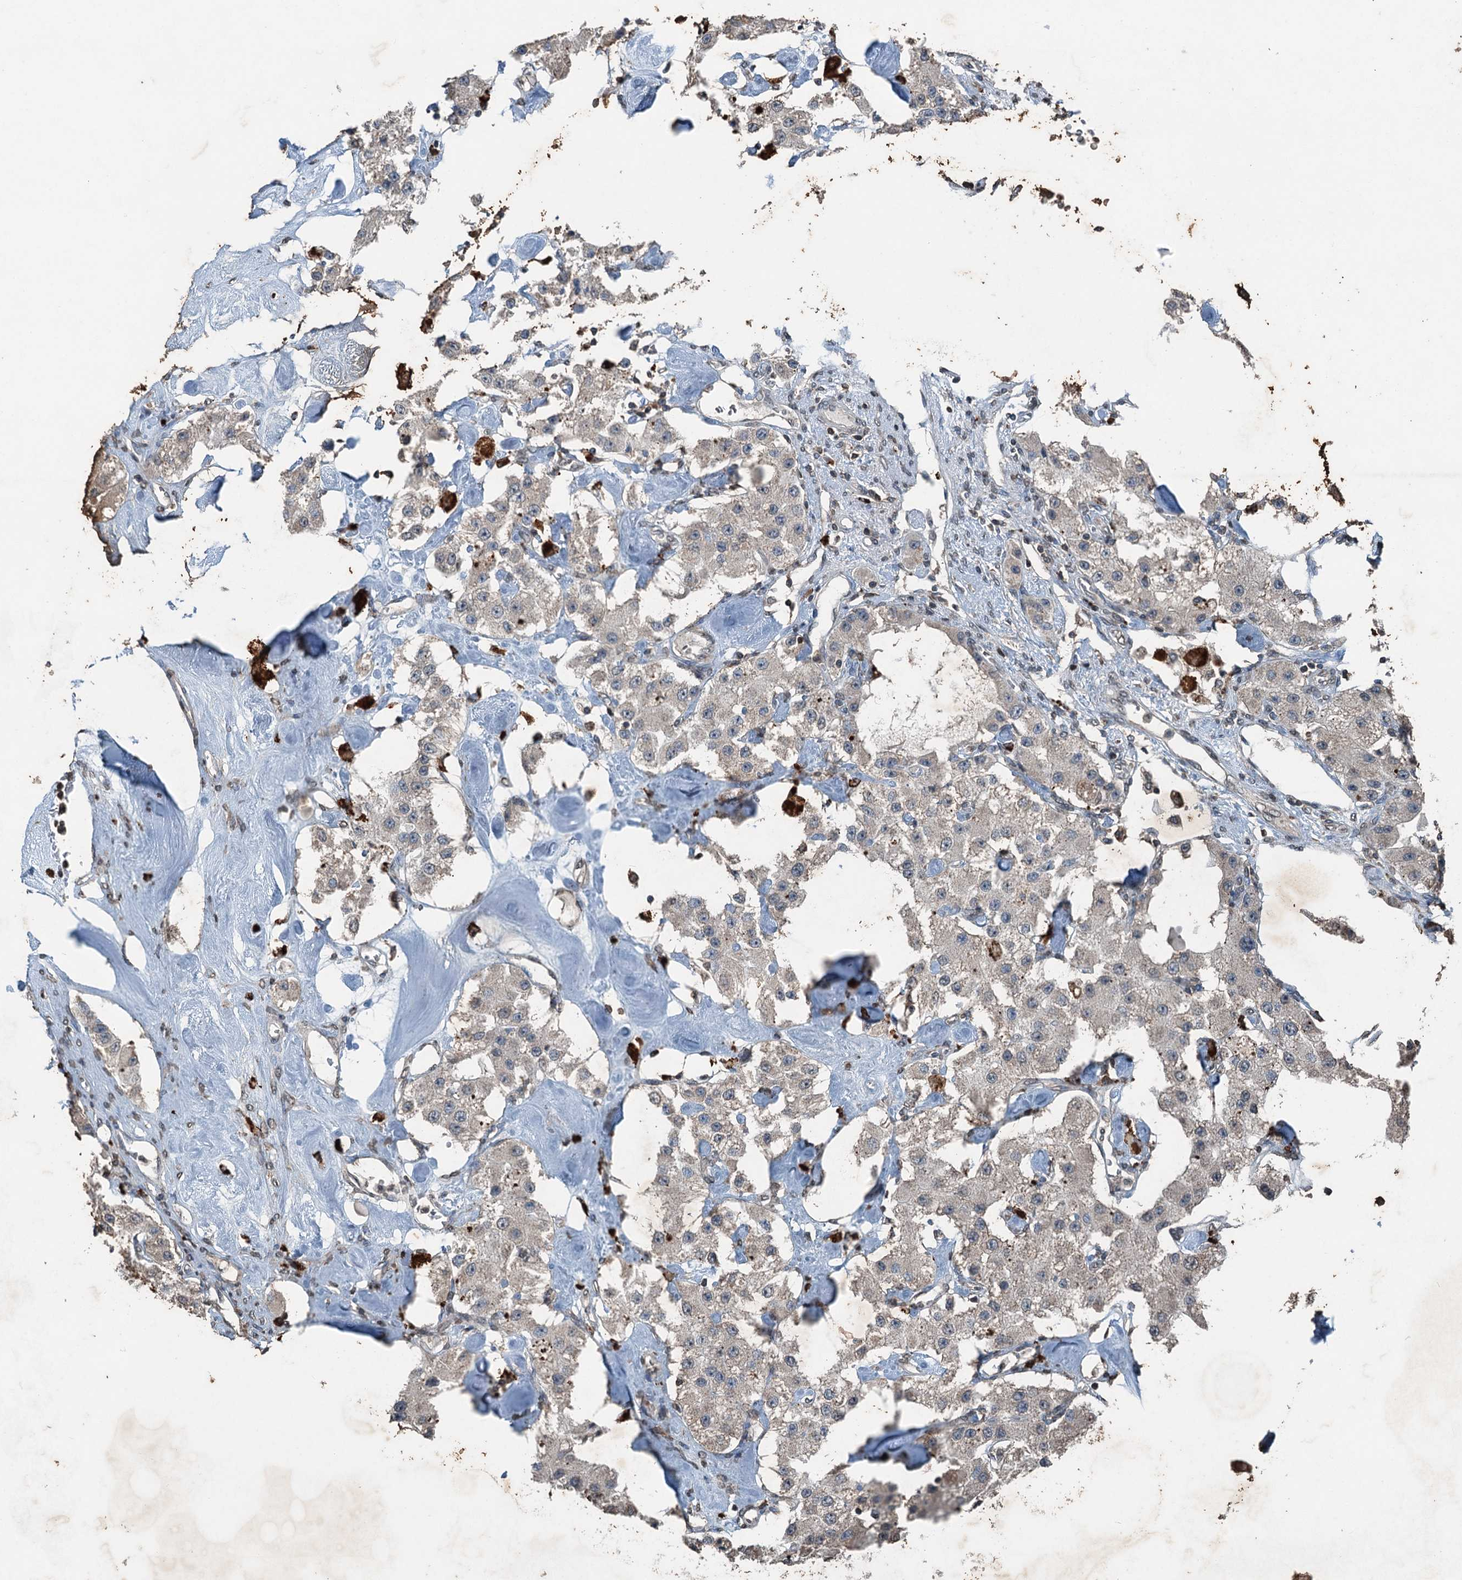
{"staining": {"intensity": "weak", "quantity": "<25%", "location": "cytoplasmic/membranous"}, "tissue": "carcinoid", "cell_type": "Tumor cells", "image_type": "cancer", "snomed": [{"axis": "morphology", "description": "Carcinoid, malignant, NOS"}, {"axis": "topography", "description": "Pancreas"}], "caption": "Carcinoid stained for a protein using immunohistochemistry displays no positivity tumor cells.", "gene": "TCTN1", "patient": {"sex": "male", "age": 41}}